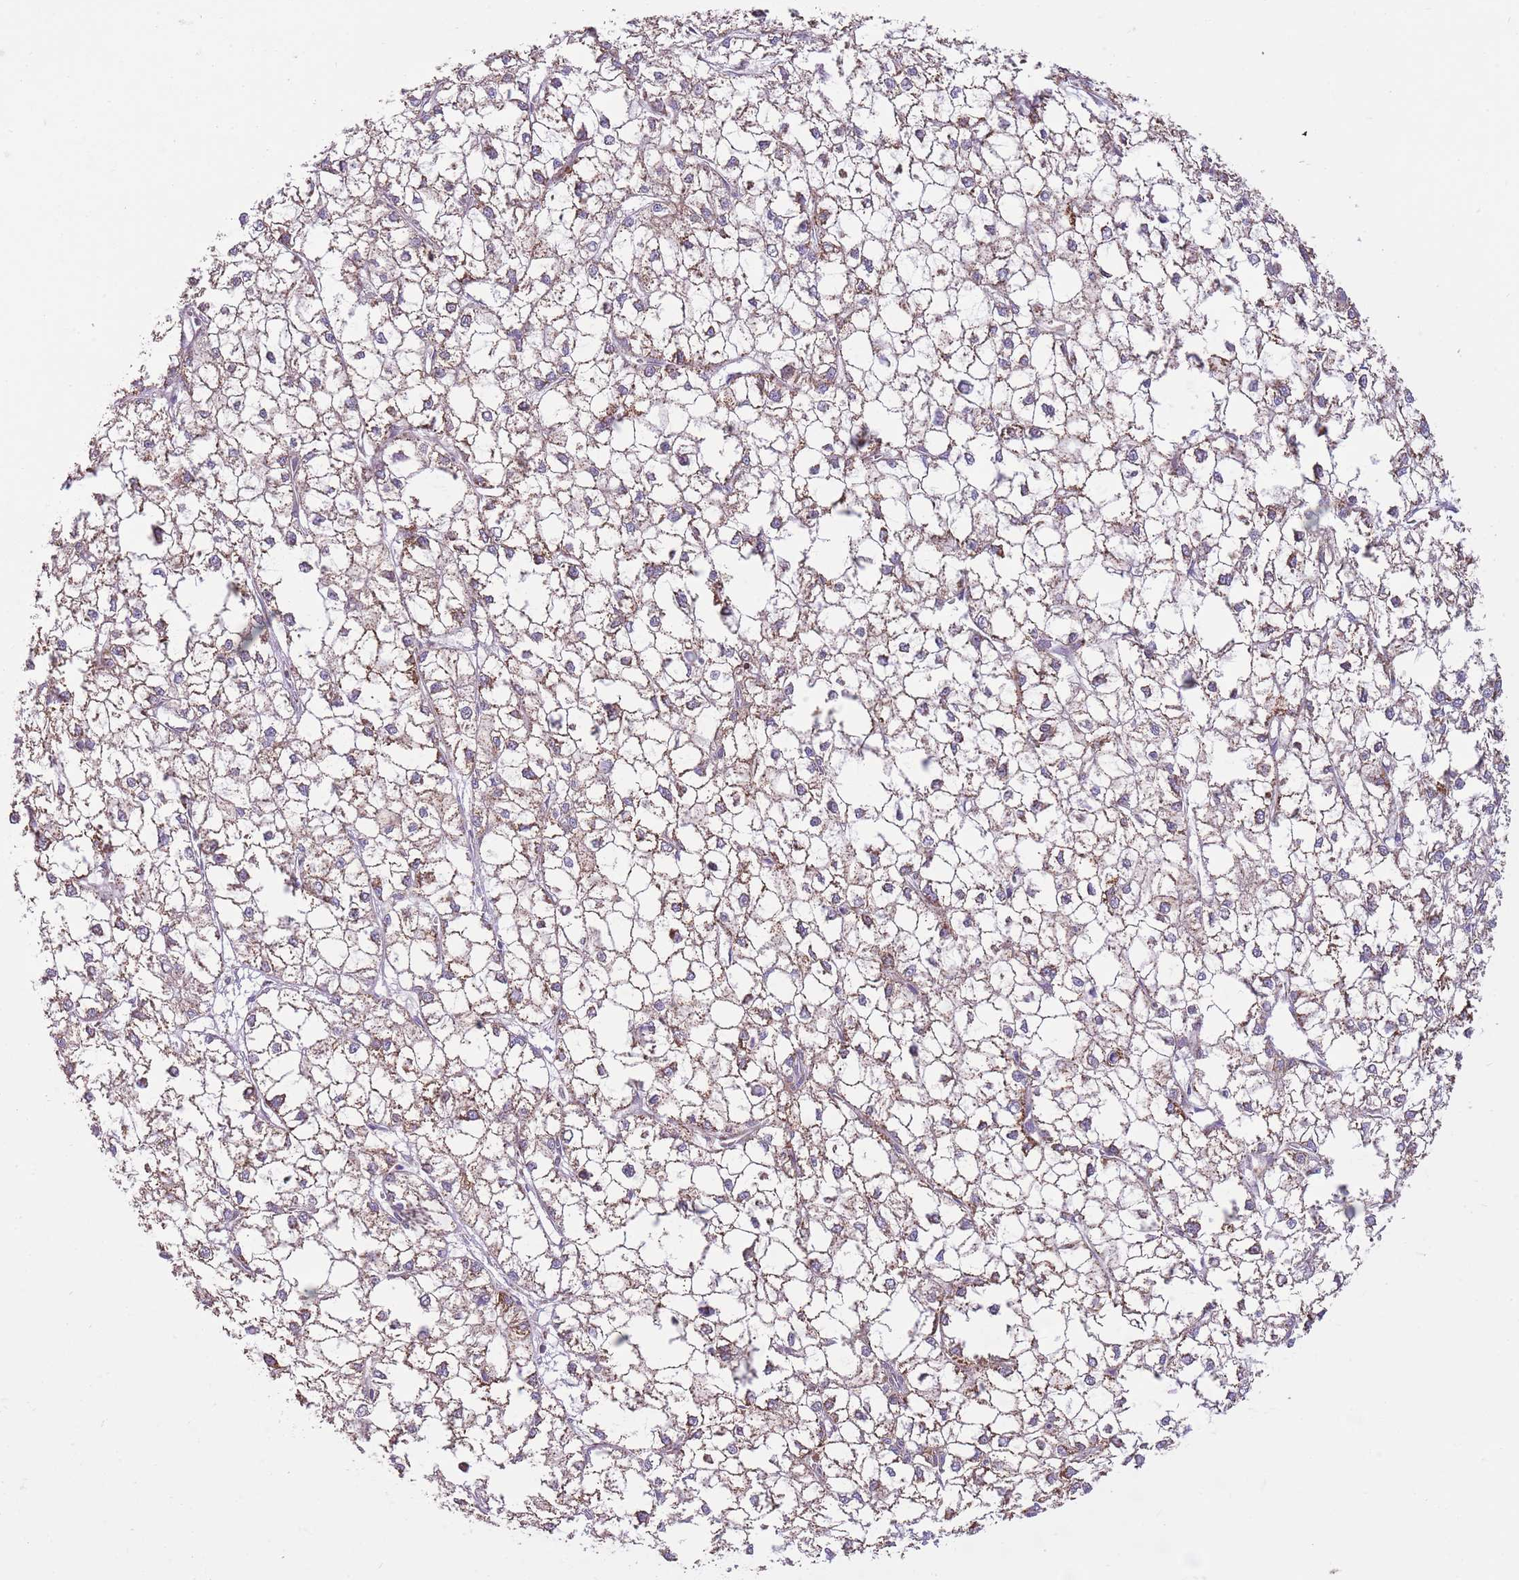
{"staining": {"intensity": "moderate", "quantity": ">75%", "location": "cytoplasmic/membranous"}, "tissue": "liver cancer", "cell_type": "Tumor cells", "image_type": "cancer", "snomed": [{"axis": "morphology", "description": "Carcinoma, Hepatocellular, NOS"}, {"axis": "topography", "description": "Liver"}], "caption": "A medium amount of moderate cytoplasmic/membranous expression is present in approximately >75% of tumor cells in hepatocellular carcinoma (liver) tissue. The staining was performed using DAB (3,3'-diaminobenzidine), with brown indicating positive protein expression. Nuclei are stained blue with hematoxylin.", "gene": "KIF16B", "patient": {"sex": "female", "age": 43}}